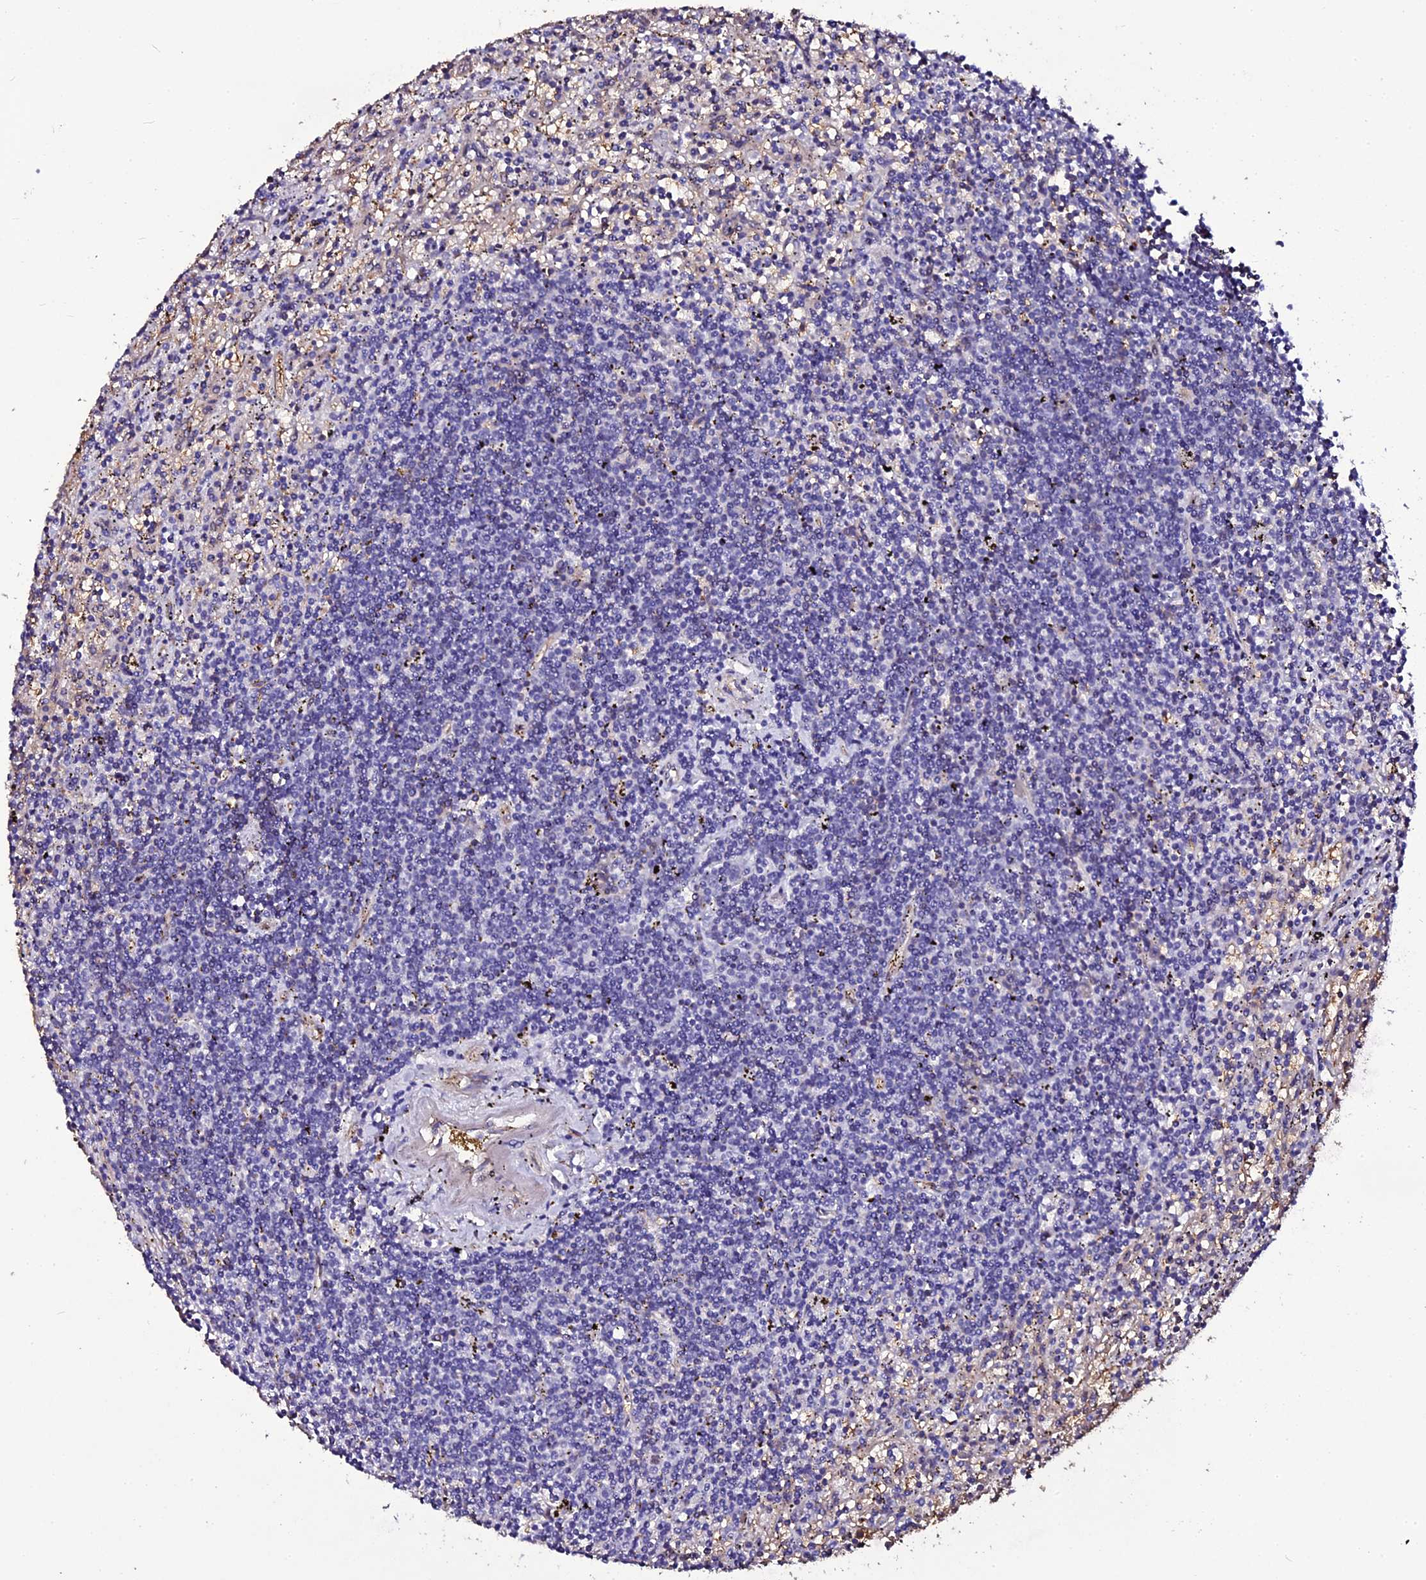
{"staining": {"intensity": "negative", "quantity": "none", "location": "none"}, "tissue": "lymphoma", "cell_type": "Tumor cells", "image_type": "cancer", "snomed": [{"axis": "morphology", "description": "Malignant lymphoma, non-Hodgkin's type, Low grade"}, {"axis": "topography", "description": "Spleen"}], "caption": "DAB (3,3'-diaminobenzidine) immunohistochemical staining of human lymphoma reveals no significant positivity in tumor cells.", "gene": "MEX3C", "patient": {"sex": "male", "age": 76}}